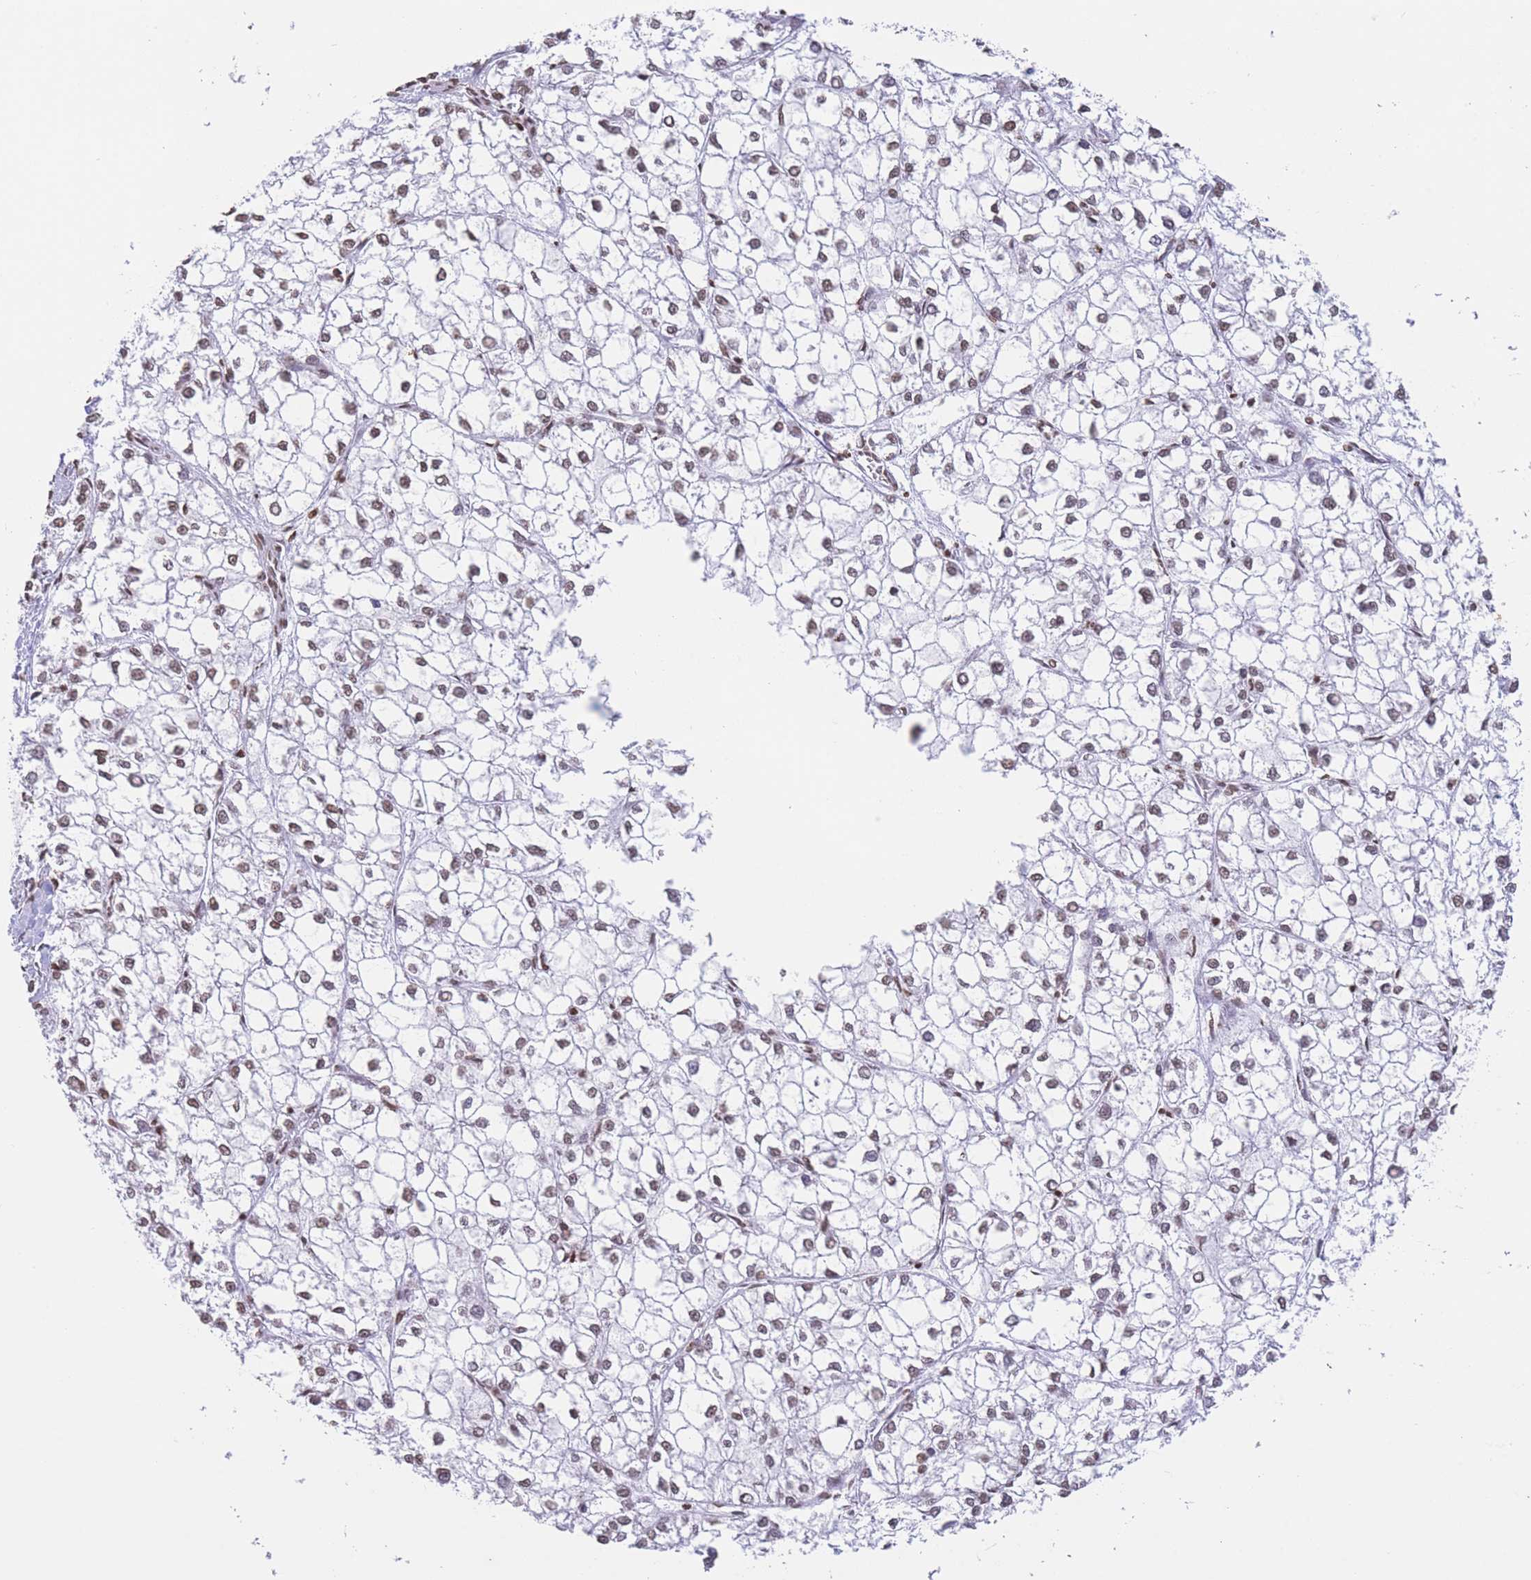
{"staining": {"intensity": "moderate", "quantity": ">75%", "location": "nuclear"}, "tissue": "liver cancer", "cell_type": "Tumor cells", "image_type": "cancer", "snomed": [{"axis": "morphology", "description": "Carcinoma, Hepatocellular, NOS"}, {"axis": "topography", "description": "Liver"}], "caption": "Protein staining reveals moderate nuclear staining in about >75% of tumor cells in liver cancer (hepatocellular carcinoma).", "gene": "H2BC11", "patient": {"sex": "female", "age": 43}}